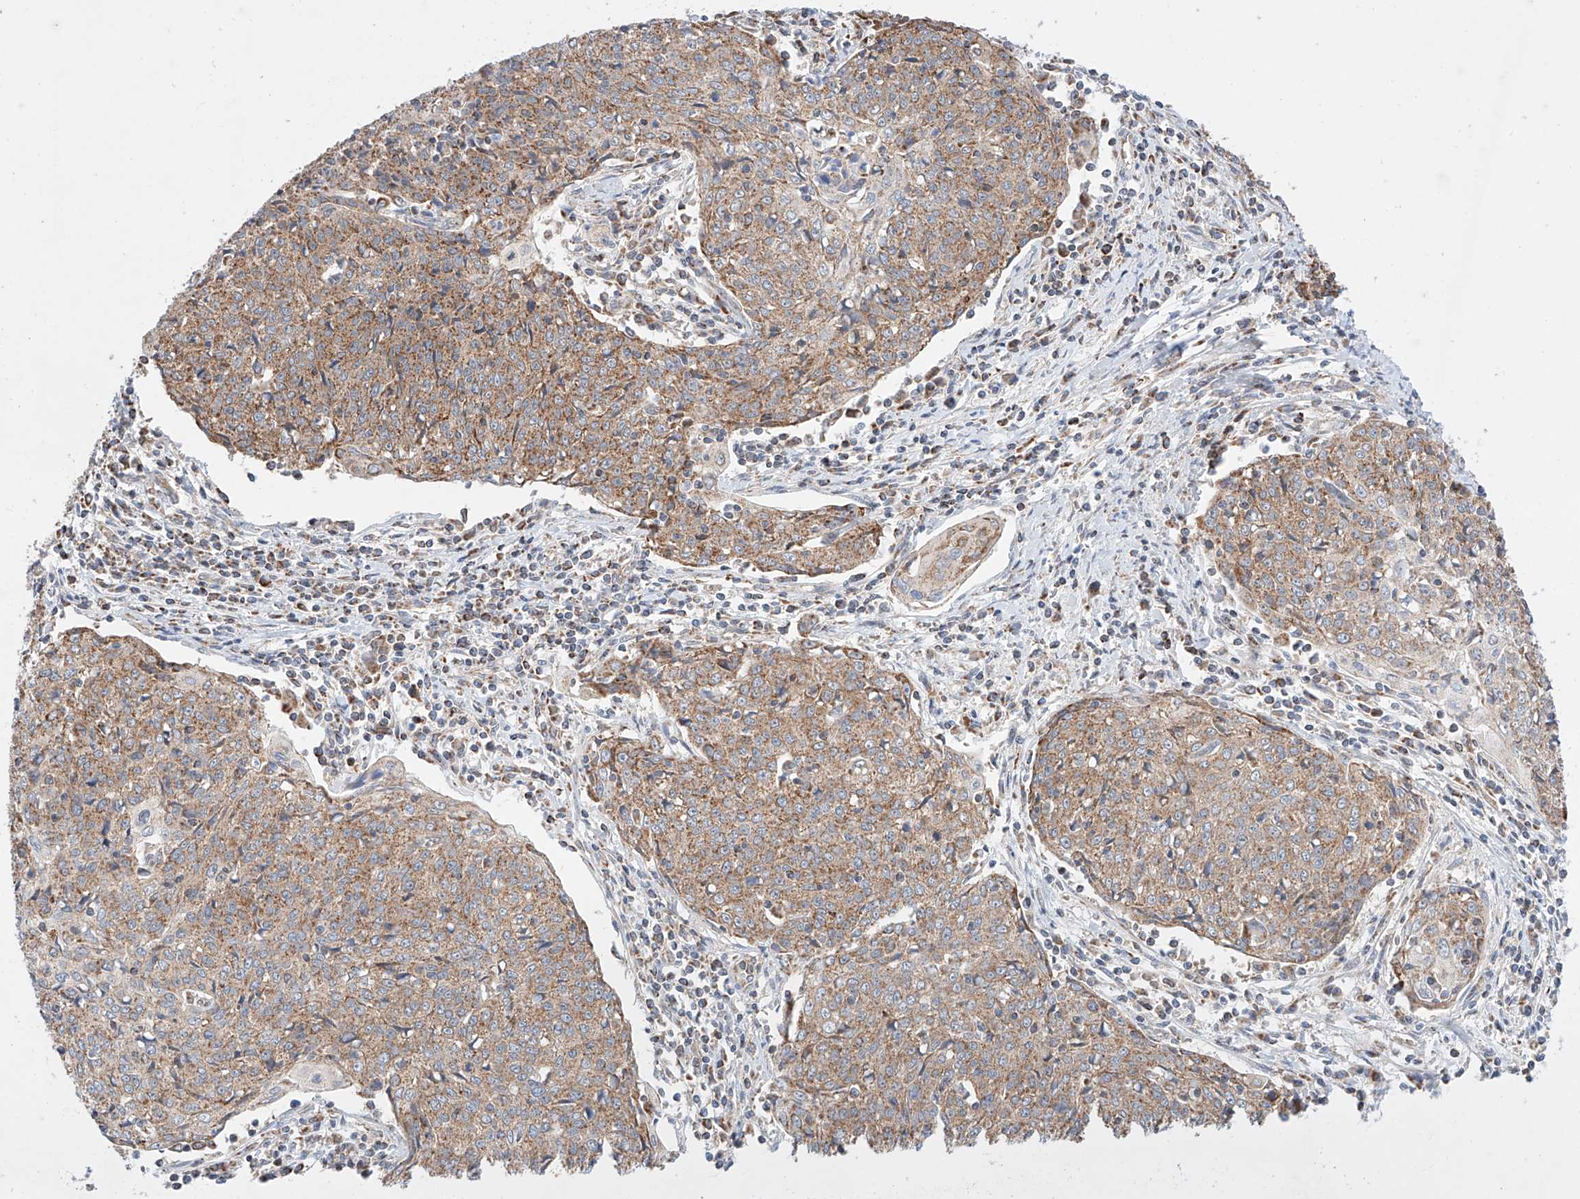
{"staining": {"intensity": "moderate", "quantity": ">75%", "location": "cytoplasmic/membranous"}, "tissue": "cervical cancer", "cell_type": "Tumor cells", "image_type": "cancer", "snomed": [{"axis": "morphology", "description": "Squamous cell carcinoma, NOS"}, {"axis": "topography", "description": "Cervix"}], "caption": "Immunohistochemical staining of cervical cancer displays medium levels of moderate cytoplasmic/membranous protein staining in about >75% of tumor cells. (IHC, brightfield microscopy, high magnification).", "gene": "KTI12", "patient": {"sex": "female", "age": 48}}